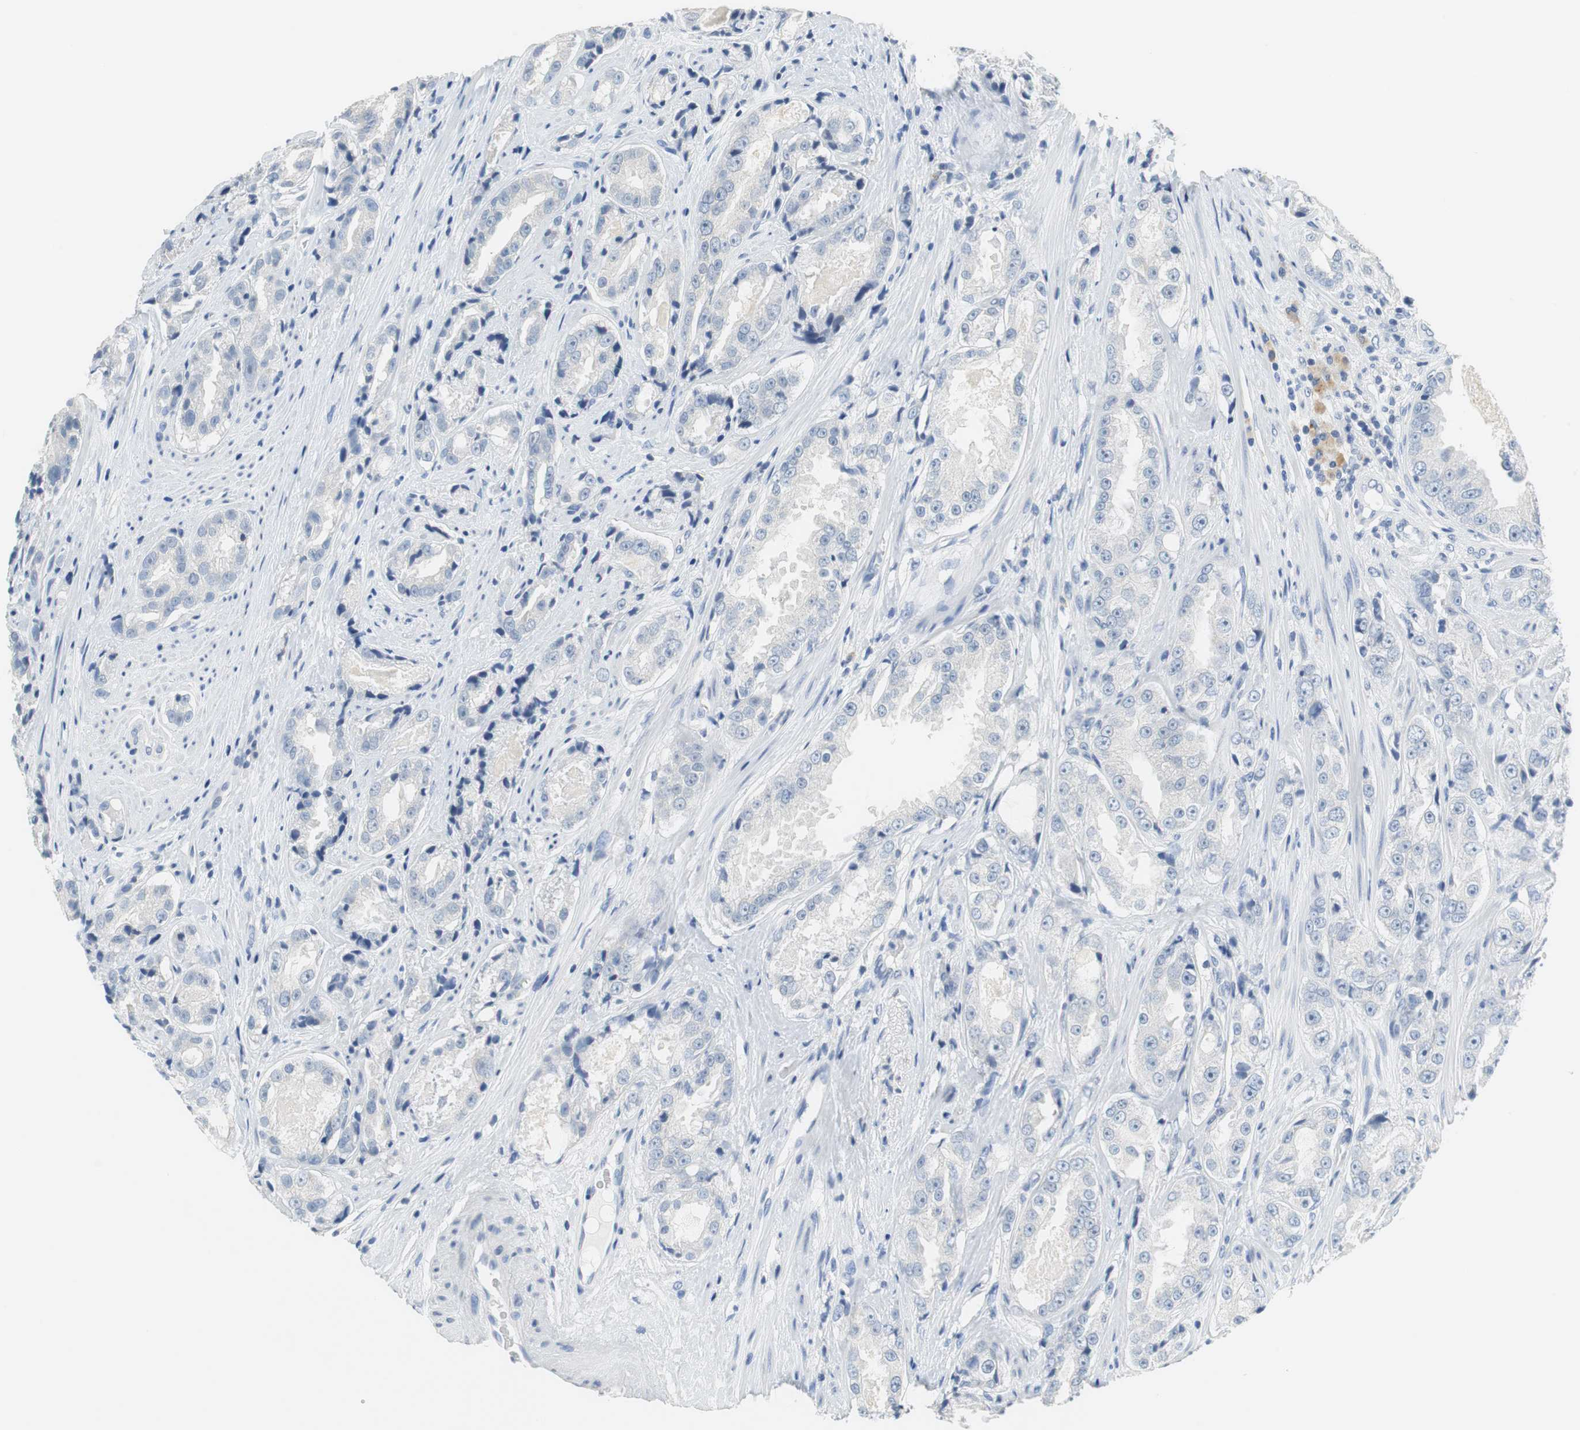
{"staining": {"intensity": "negative", "quantity": "none", "location": "none"}, "tissue": "prostate cancer", "cell_type": "Tumor cells", "image_type": "cancer", "snomed": [{"axis": "morphology", "description": "Adenocarcinoma, High grade"}, {"axis": "topography", "description": "Prostate"}], "caption": "The micrograph reveals no significant positivity in tumor cells of adenocarcinoma (high-grade) (prostate).", "gene": "GLCCI1", "patient": {"sex": "male", "age": 73}}